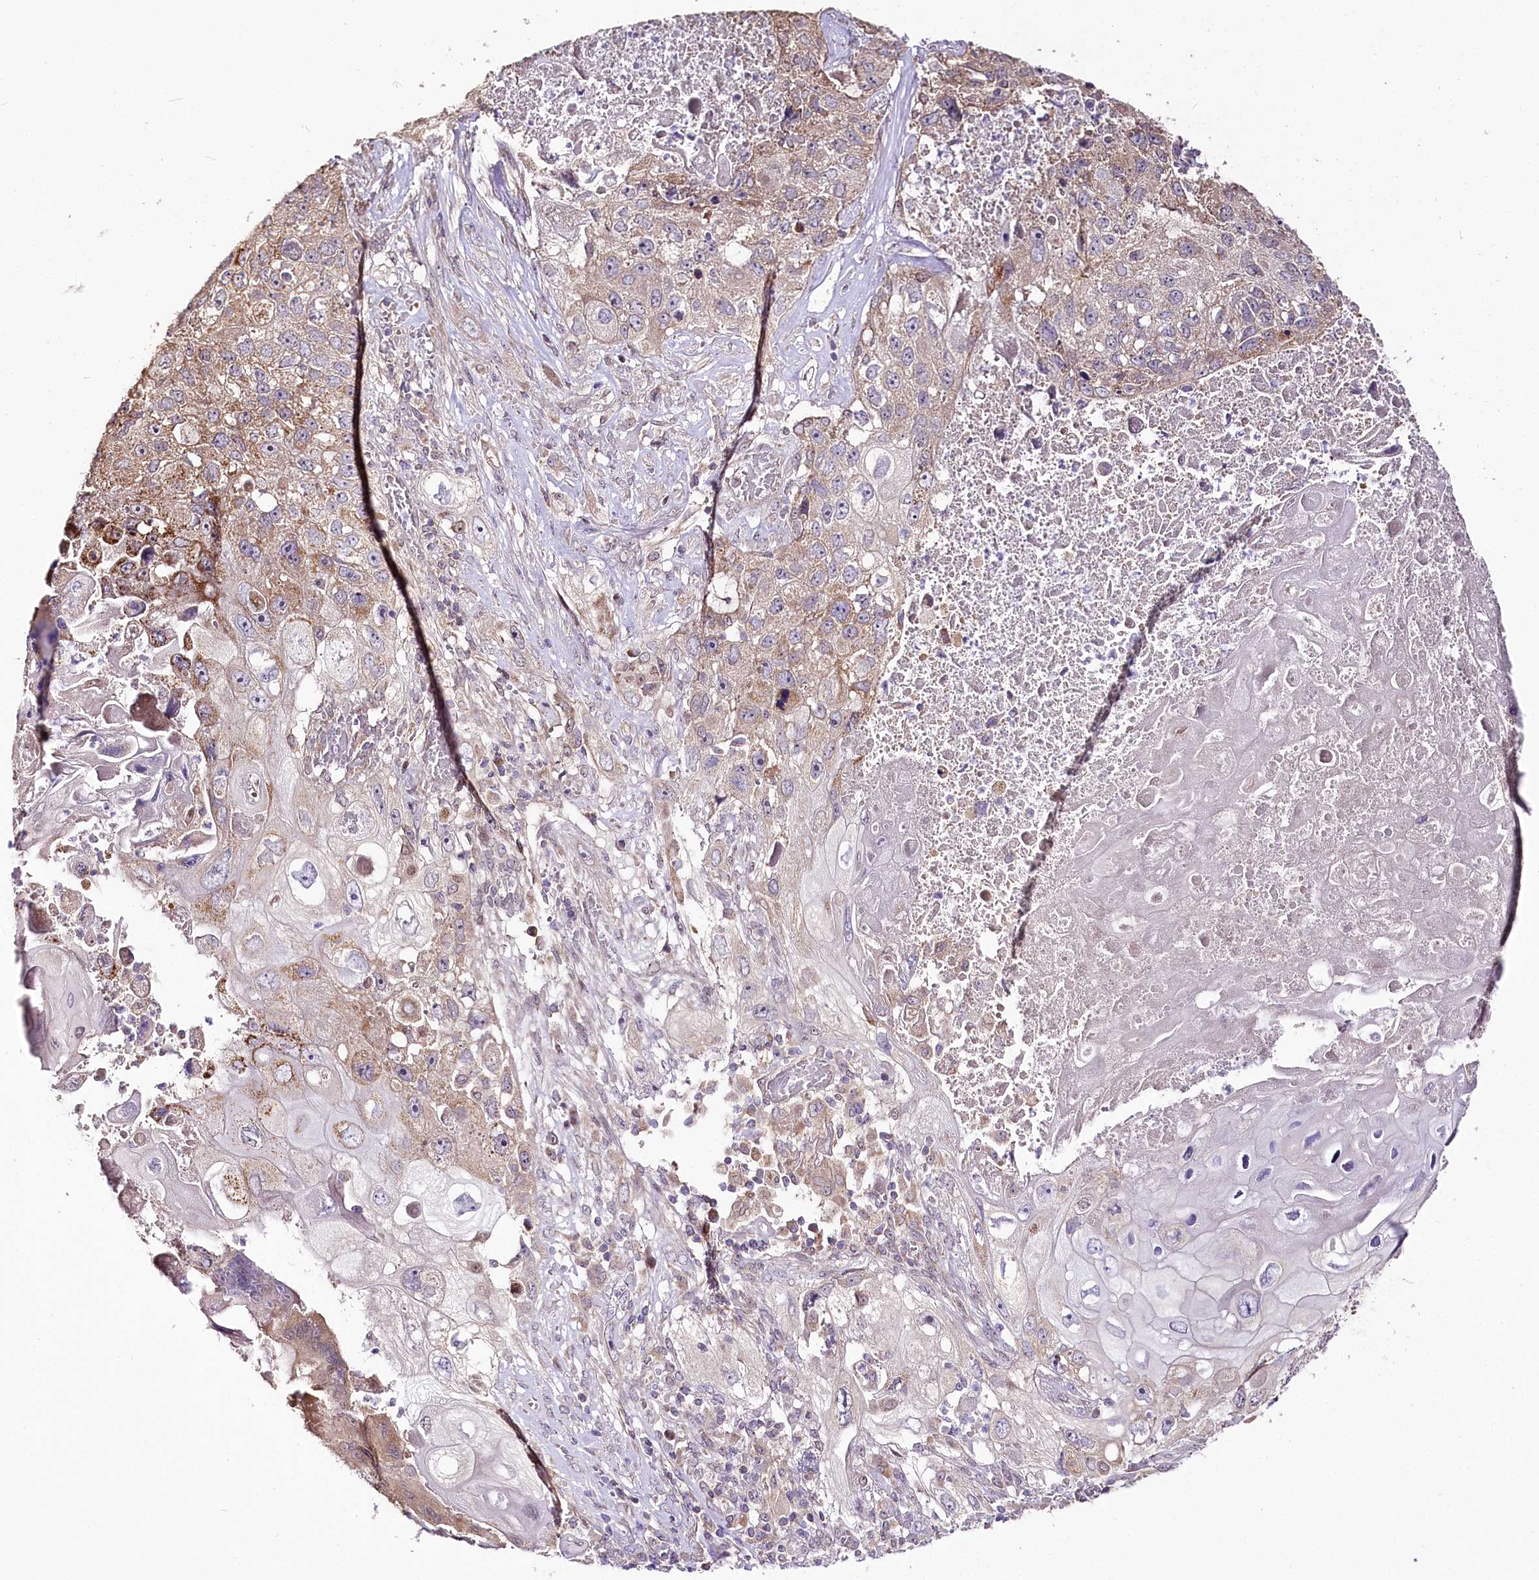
{"staining": {"intensity": "moderate", "quantity": ">75%", "location": "cytoplasmic/membranous"}, "tissue": "lung cancer", "cell_type": "Tumor cells", "image_type": "cancer", "snomed": [{"axis": "morphology", "description": "Squamous cell carcinoma, NOS"}, {"axis": "topography", "description": "Lung"}], "caption": "DAB immunohistochemical staining of lung squamous cell carcinoma shows moderate cytoplasmic/membranous protein staining in approximately >75% of tumor cells. The staining was performed using DAB (3,3'-diaminobenzidine) to visualize the protein expression in brown, while the nuclei were stained in blue with hematoxylin (Magnification: 20x).", "gene": "ZNF226", "patient": {"sex": "male", "age": 61}}